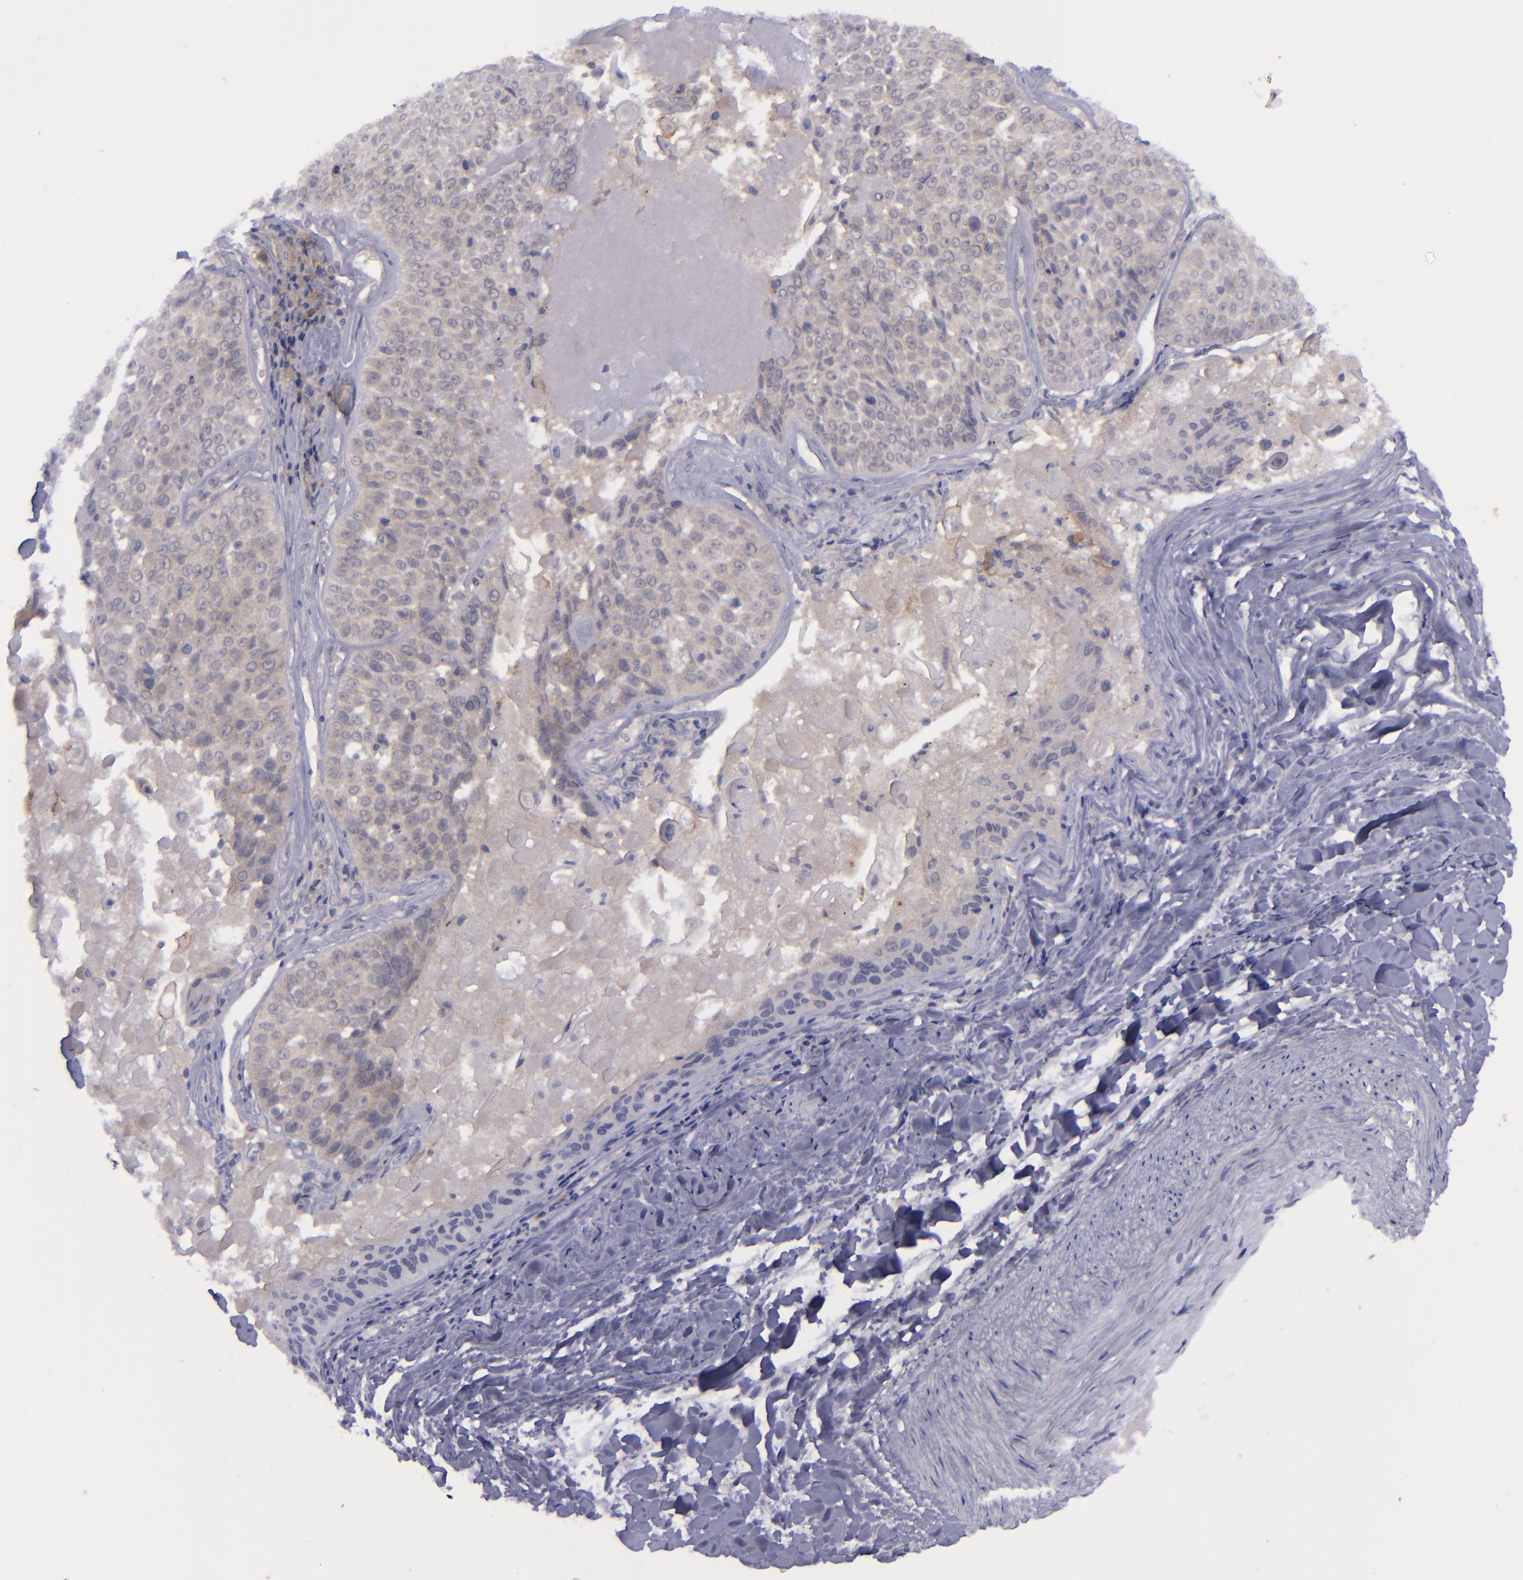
{"staining": {"intensity": "weak", "quantity": "25%-75%", "location": "cytoplasmic/membranous"}, "tissue": "lung cancer", "cell_type": "Tumor cells", "image_type": "cancer", "snomed": [{"axis": "morphology", "description": "Adenocarcinoma, NOS"}, {"axis": "topography", "description": "Lung"}], "caption": "Immunohistochemistry (IHC) micrograph of lung cancer stained for a protein (brown), which demonstrates low levels of weak cytoplasmic/membranous positivity in approximately 25%-75% of tumor cells.", "gene": "EVPL", "patient": {"sex": "male", "age": 60}}